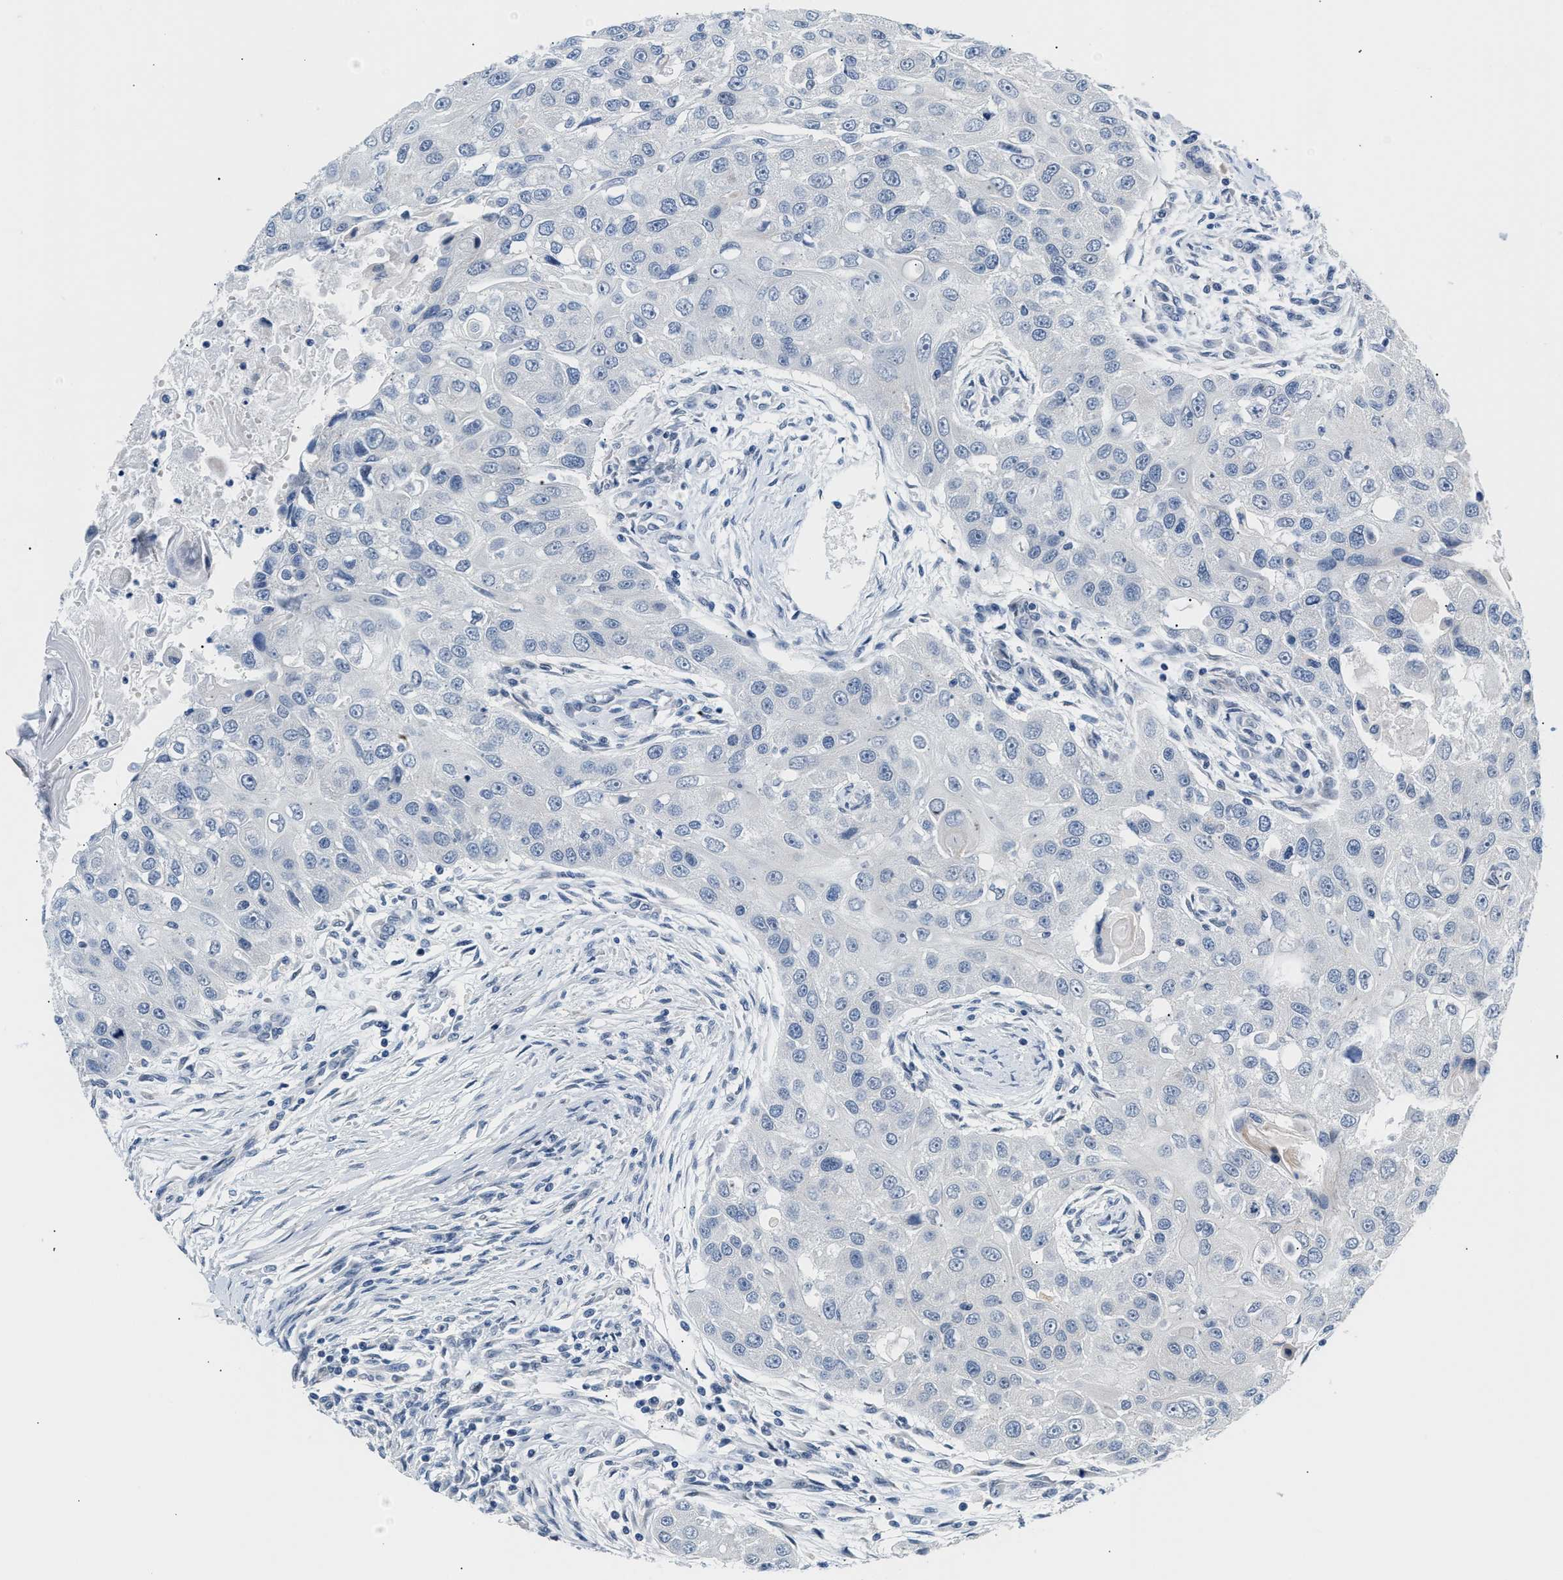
{"staining": {"intensity": "negative", "quantity": "none", "location": "none"}, "tissue": "head and neck cancer", "cell_type": "Tumor cells", "image_type": "cancer", "snomed": [{"axis": "morphology", "description": "Normal tissue, NOS"}, {"axis": "morphology", "description": "Squamous cell carcinoma, NOS"}, {"axis": "topography", "description": "Skeletal muscle"}, {"axis": "topography", "description": "Head-Neck"}], "caption": "IHC micrograph of head and neck cancer (squamous cell carcinoma) stained for a protein (brown), which shows no expression in tumor cells.", "gene": "PPM1H", "patient": {"sex": "male", "age": 51}}